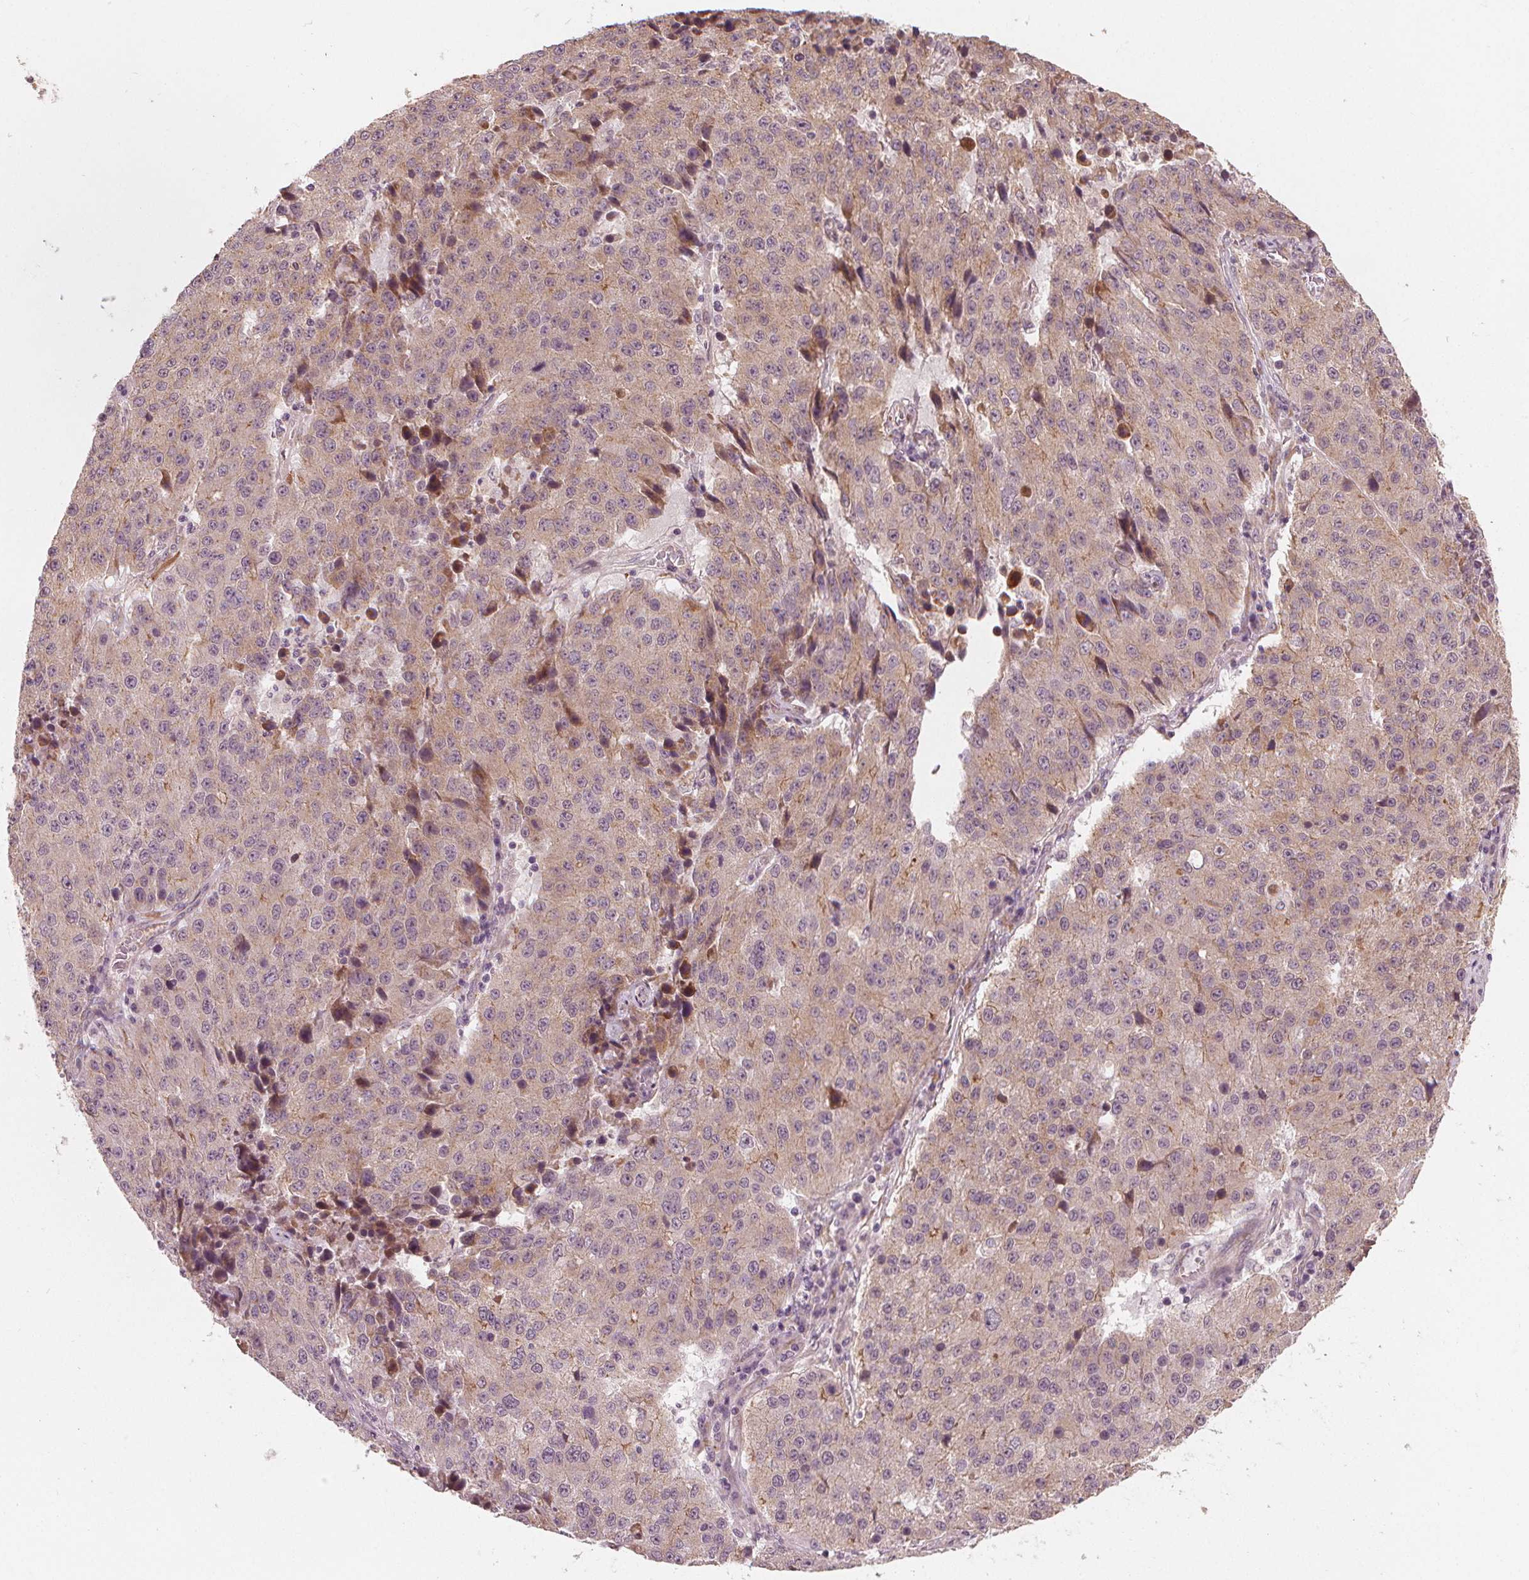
{"staining": {"intensity": "moderate", "quantity": "<25%", "location": "cytoplasmic/membranous"}, "tissue": "stomach cancer", "cell_type": "Tumor cells", "image_type": "cancer", "snomed": [{"axis": "morphology", "description": "Adenocarcinoma, NOS"}, {"axis": "topography", "description": "Stomach"}], "caption": "Human stomach cancer (adenocarcinoma) stained with a brown dye exhibits moderate cytoplasmic/membranous positive positivity in approximately <25% of tumor cells.", "gene": "CLBA1", "patient": {"sex": "male", "age": 71}}